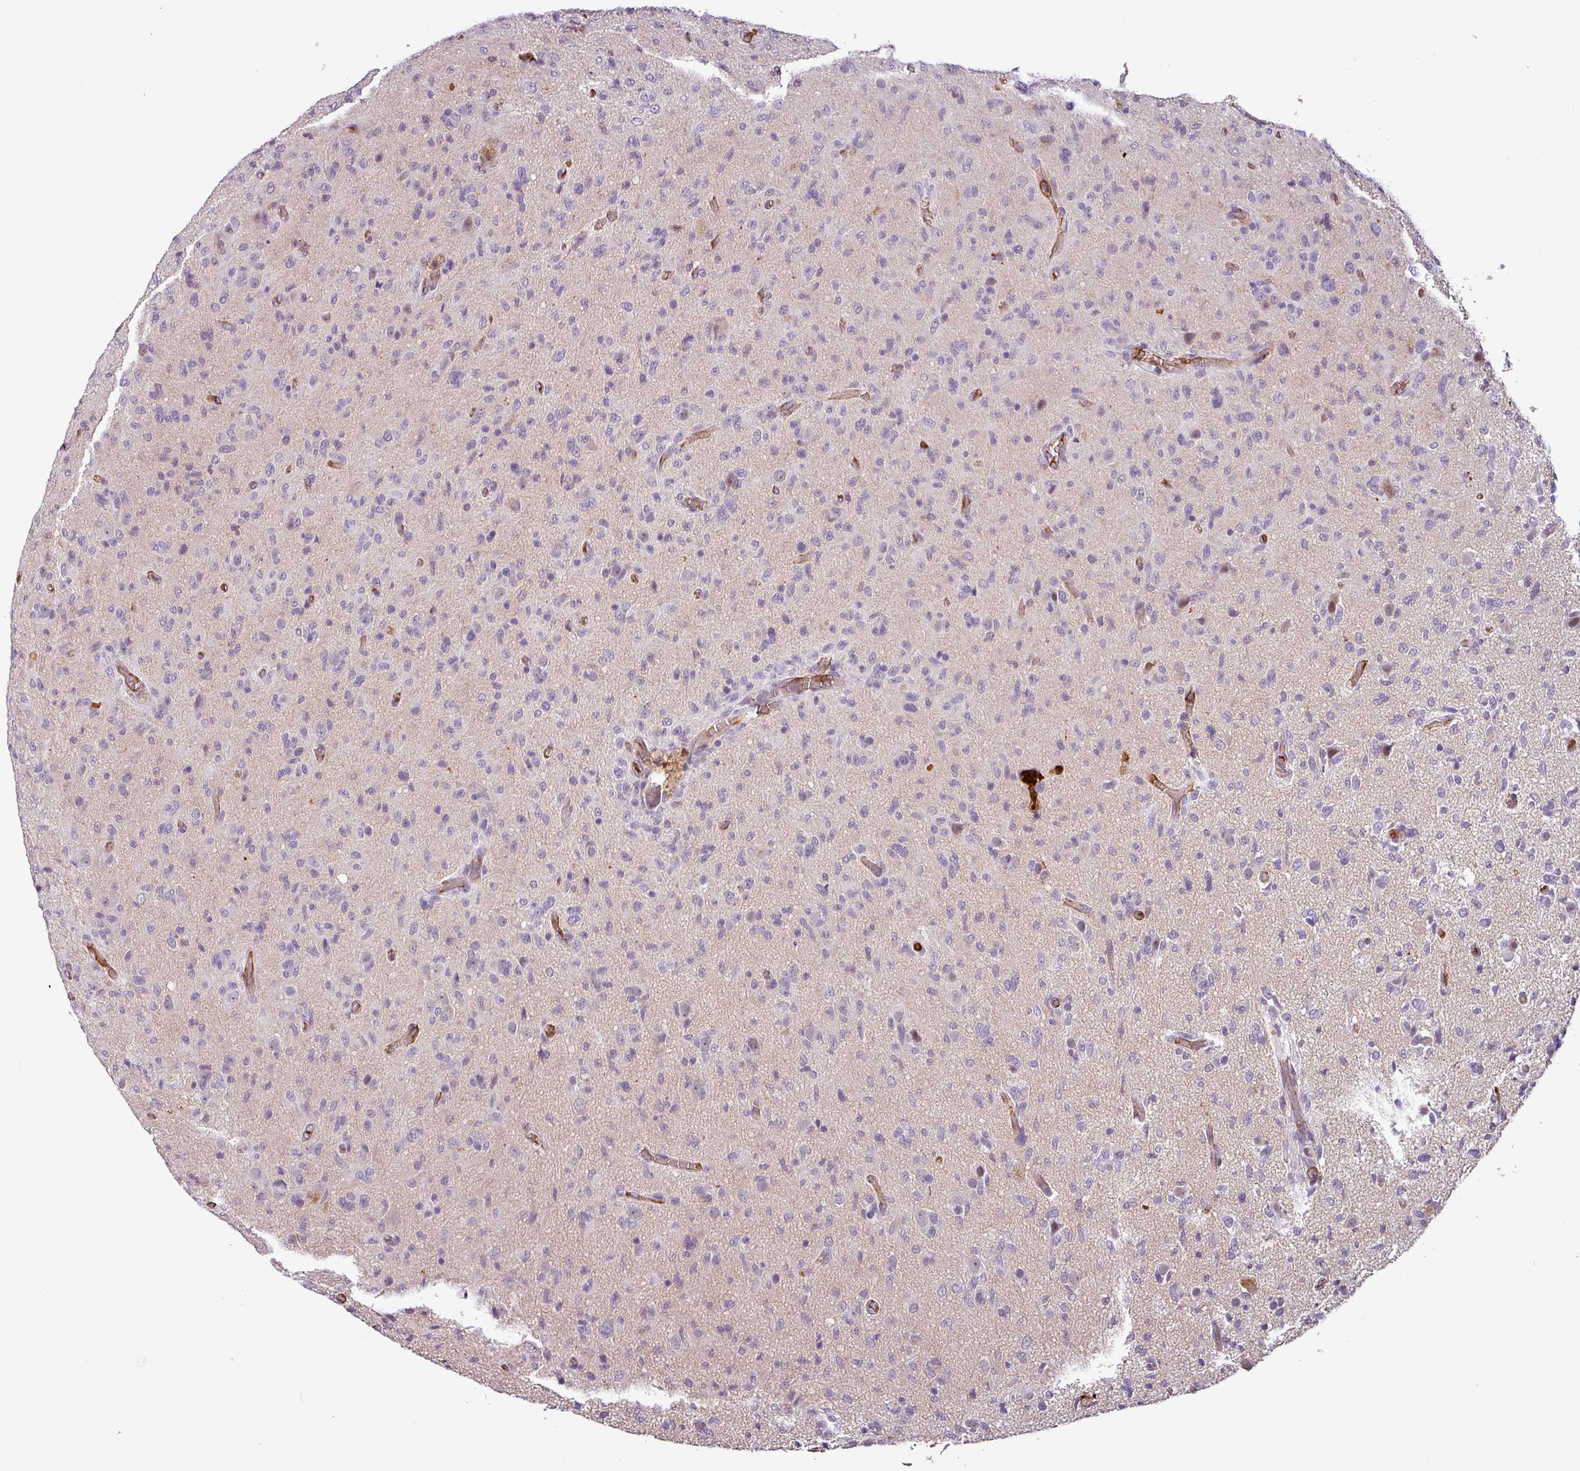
{"staining": {"intensity": "negative", "quantity": "none", "location": "none"}, "tissue": "glioma", "cell_type": "Tumor cells", "image_type": "cancer", "snomed": [{"axis": "morphology", "description": "Glioma, malignant, High grade"}, {"axis": "topography", "description": "Brain"}], "caption": "Tumor cells are negative for brown protein staining in high-grade glioma (malignant).", "gene": "APOC1", "patient": {"sex": "female", "age": 57}}